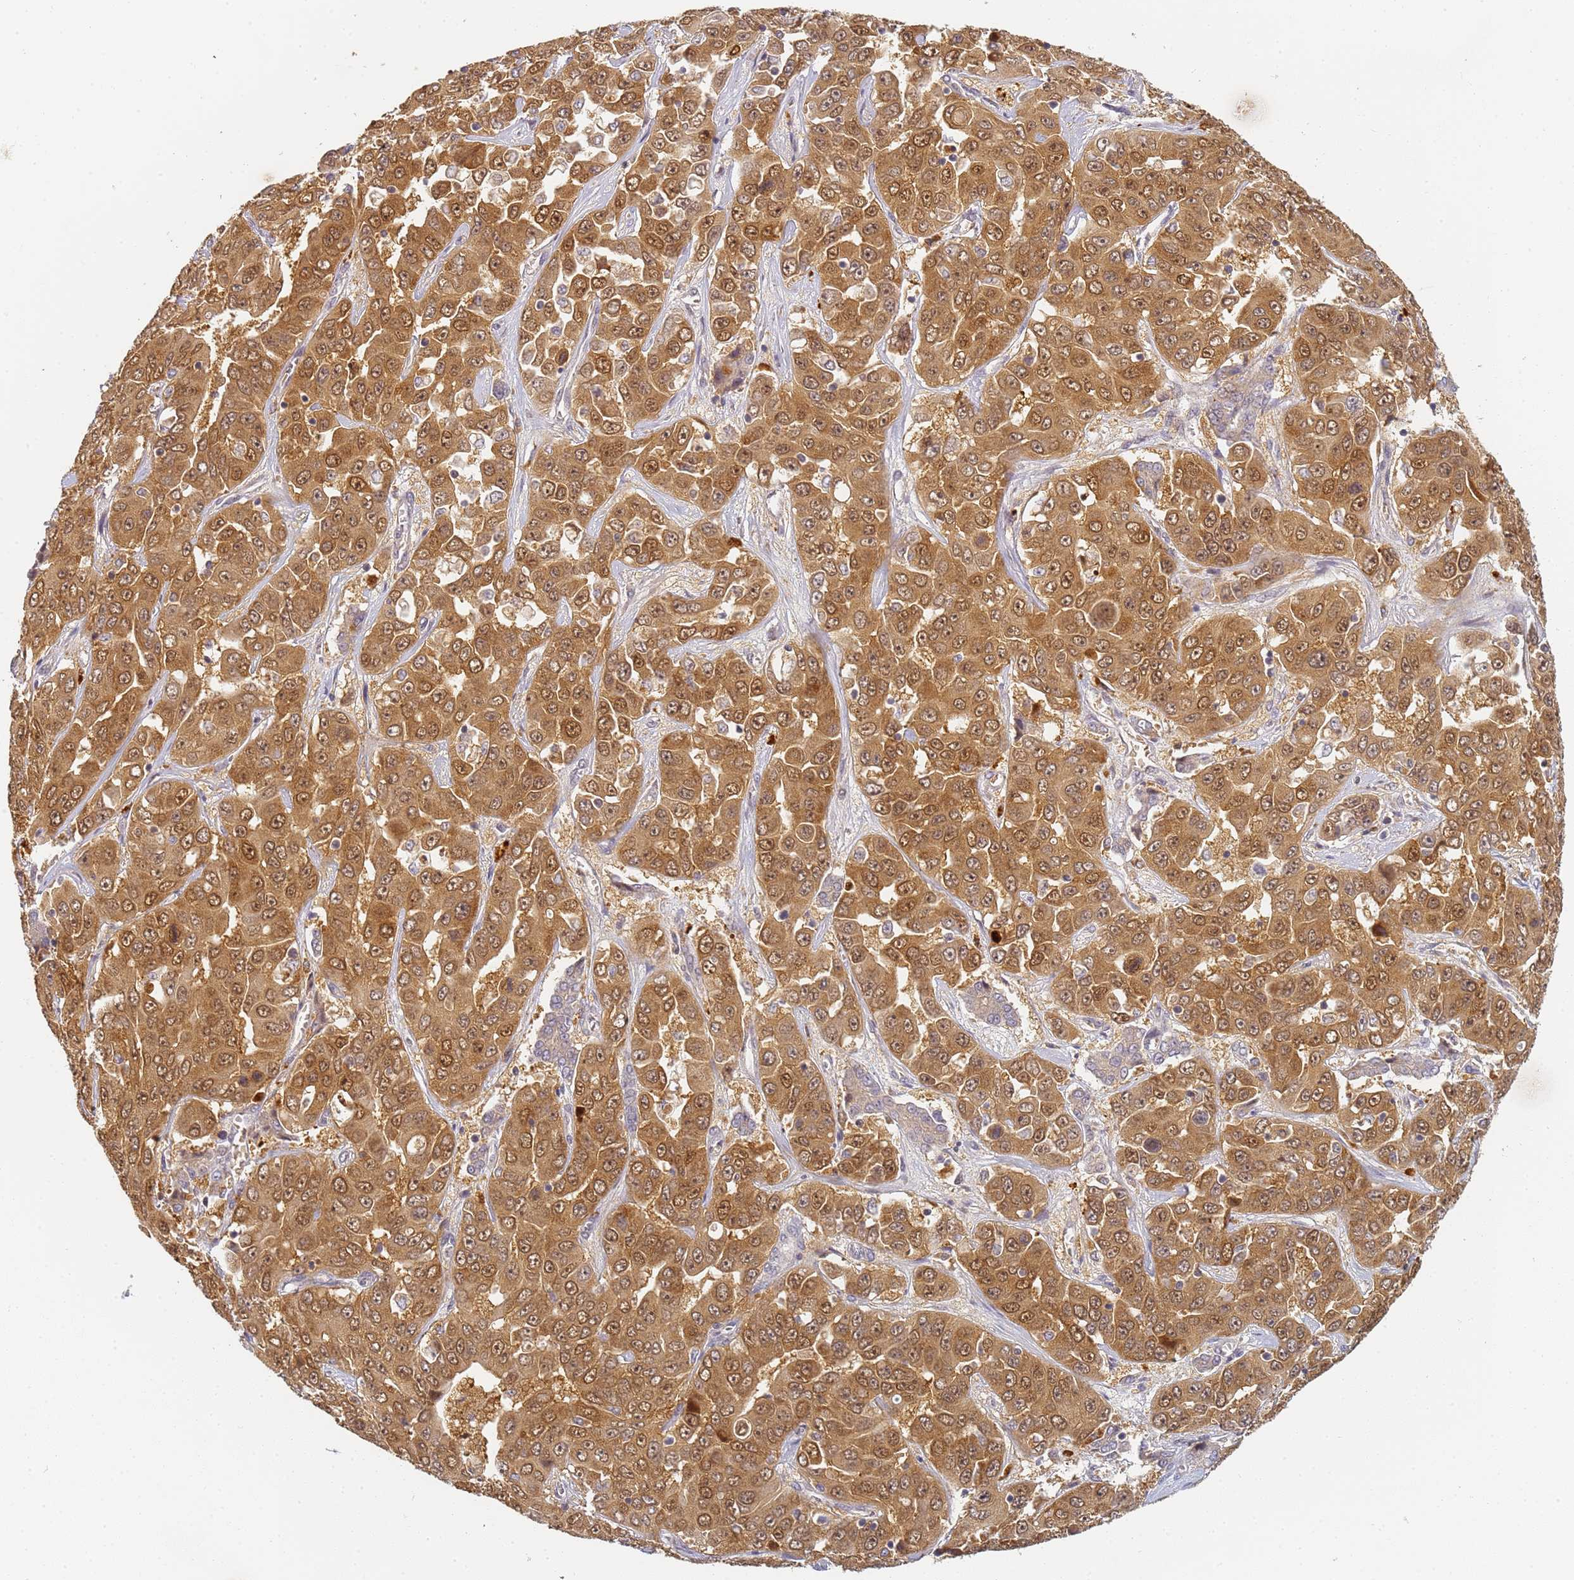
{"staining": {"intensity": "moderate", "quantity": ">75%", "location": "cytoplasmic/membranous,nuclear"}, "tissue": "liver cancer", "cell_type": "Tumor cells", "image_type": "cancer", "snomed": [{"axis": "morphology", "description": "Cholangiocarcinoma"}, {"axis": "topography", "description": "Liver"}], "caption": "Protein expression analysis of human liver cancer (cholangiocarcinoma) reveals moderate cytoplasmic/membranous and nuclear positivity in about >75% of tumor cells.", "gene": "HMCES", "patient": {"sex": "female", "age": 52}}